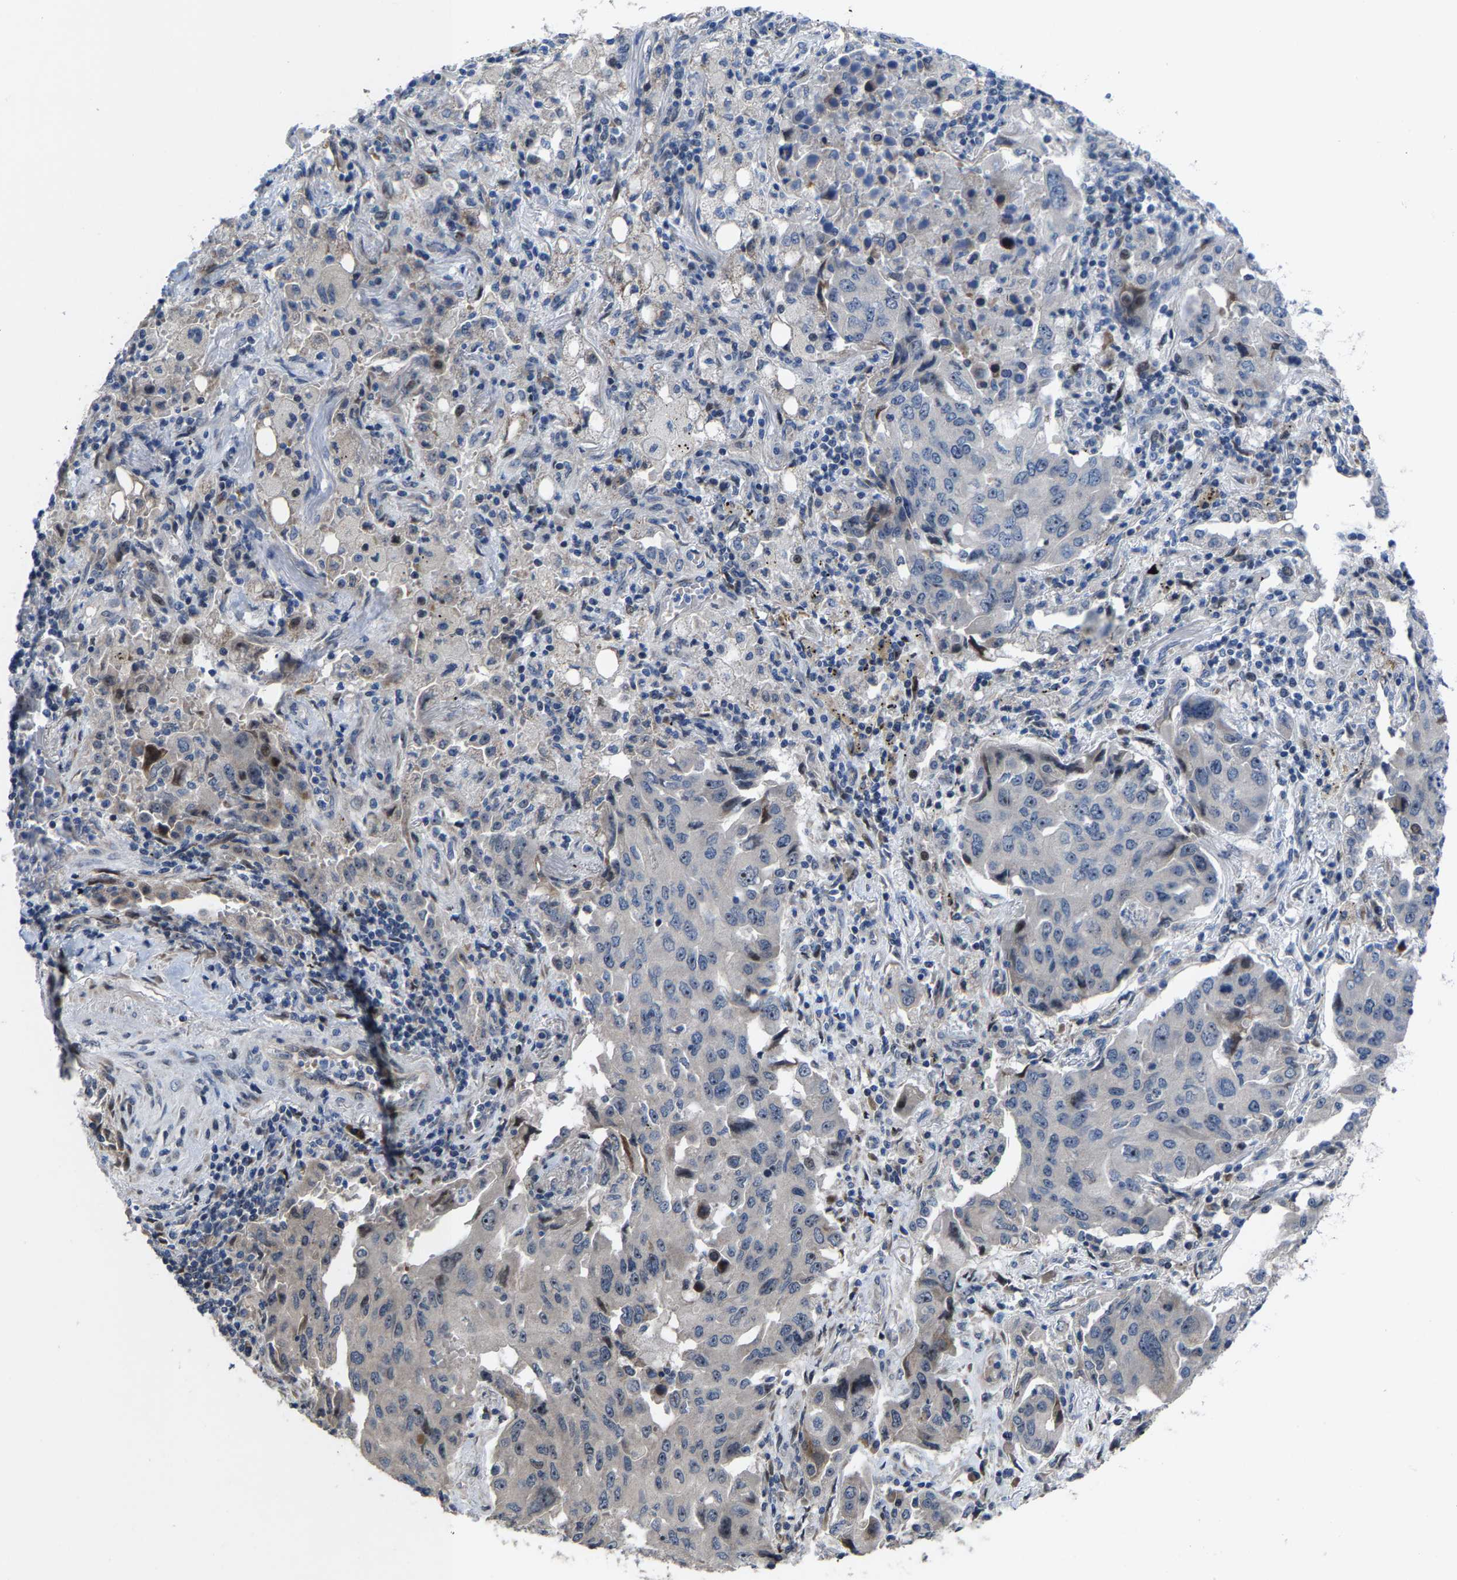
{"staining": {"intensity": "negative", "quantity": "none", "location": "none"}, "tissue": "lung cancer", "cell_type": "Tumor cells", "image_type": "cancer", "snomed": [{"axis": "morphology", "description": "Adenocarcinoma, NOS"}, {"axis": "topography", "description": "Lung"}], "caption": "Immunohistochemical staining of human lung cancer (adenocarcinoma) displays no significant expression in tumor cells.", "gene": "HAUS6", "patient": {"sex": "female", "age": 65}}